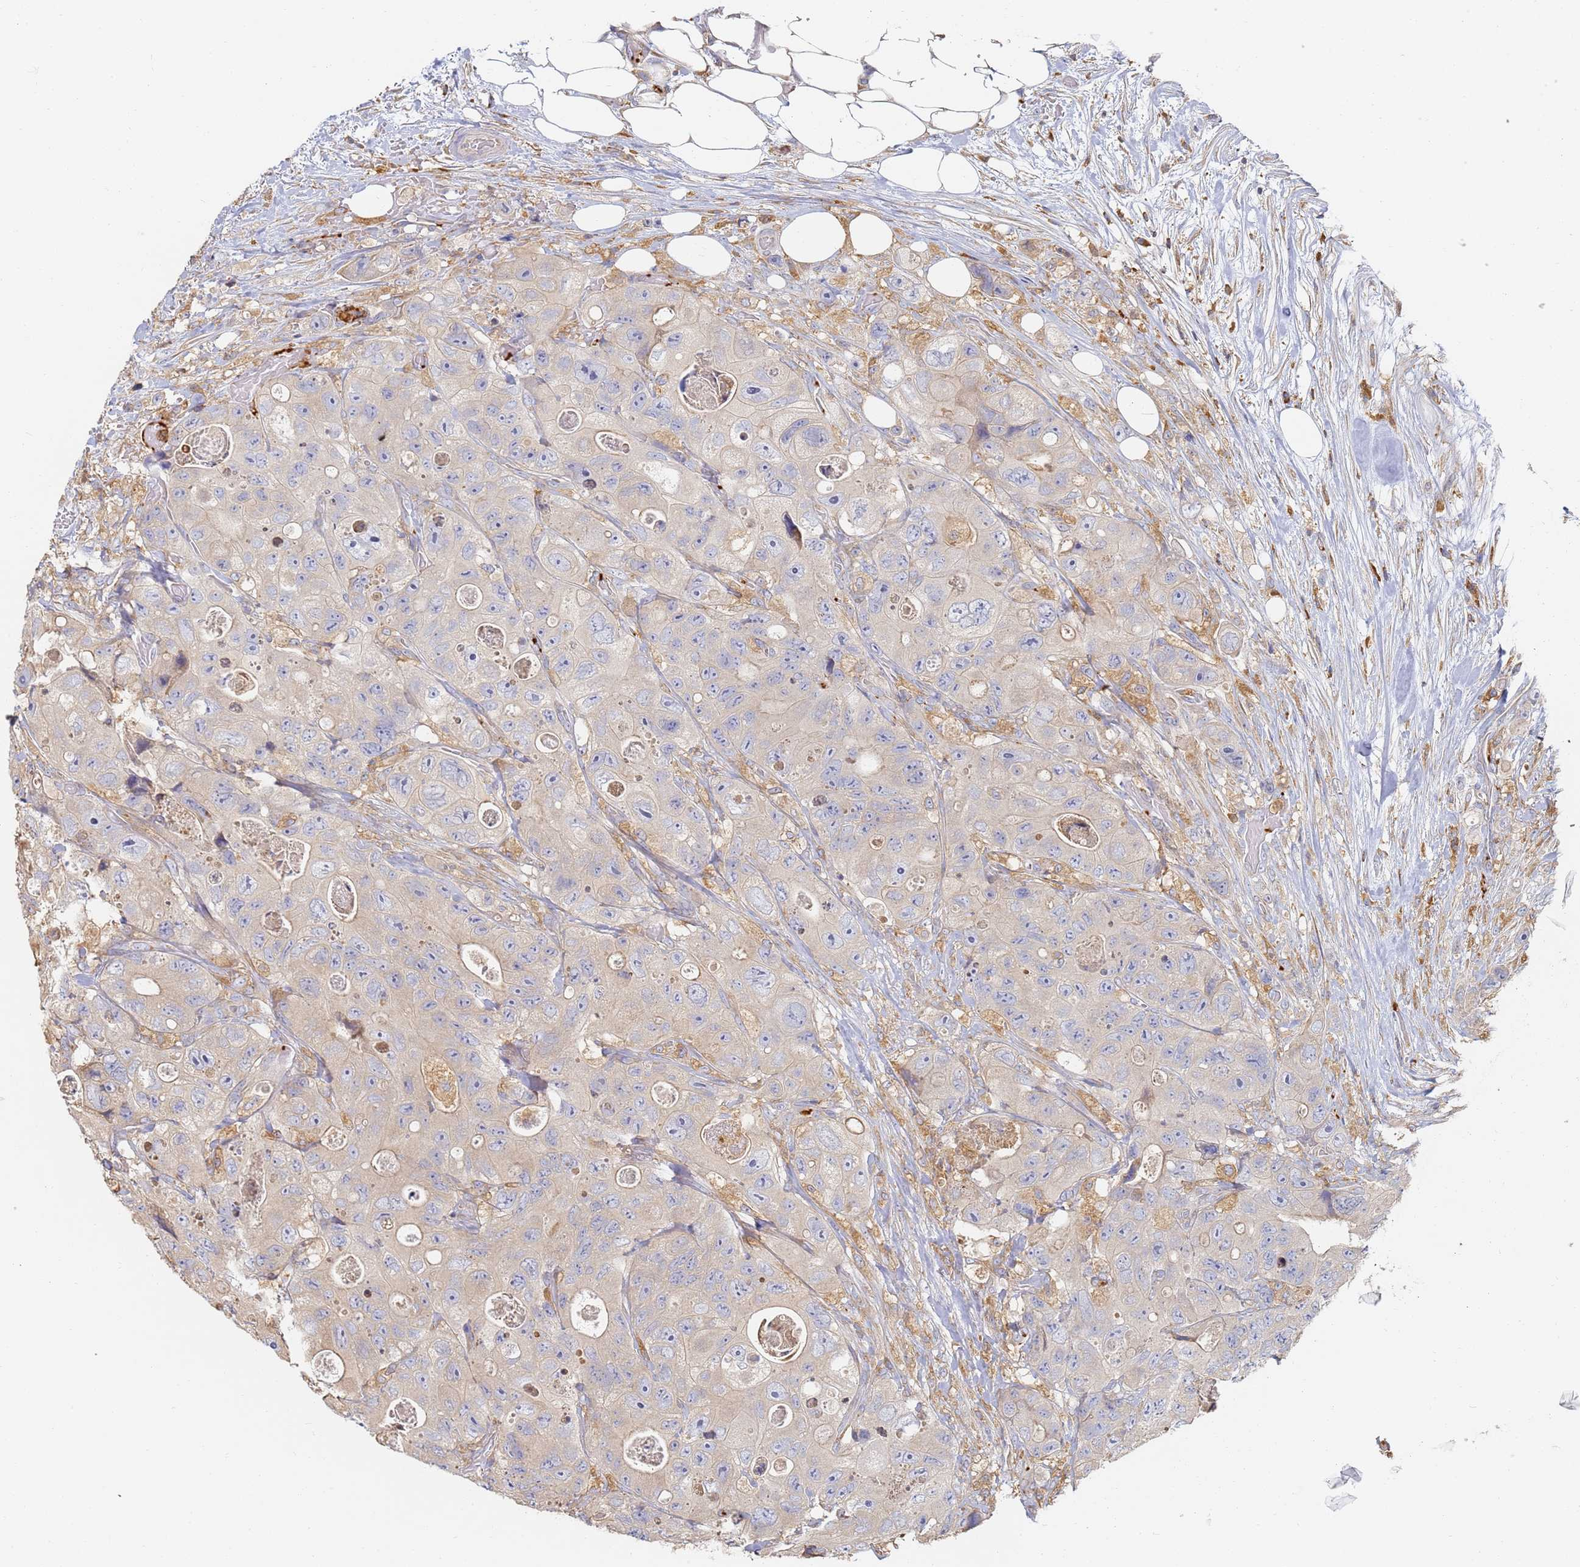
{"staining": {"intensity": "negative", "quantity": "none", "location": "none"}, "tissue": "colorectal cancer", "cell_type": "Tumor cells", "image_type": "cancer", "snomed": [{"axis": "morphology", "description": "Adenocarcinoma, NOS"}, {"axis": "topography", "description": "Colon"}], "caption": "Colorectal cancer (adenocarcinoma) was stained to show a protein in brown. There is no significant staining in tumor cells.", "gene": "BIN2", "patient": {"sex": "female", "age": 46}}